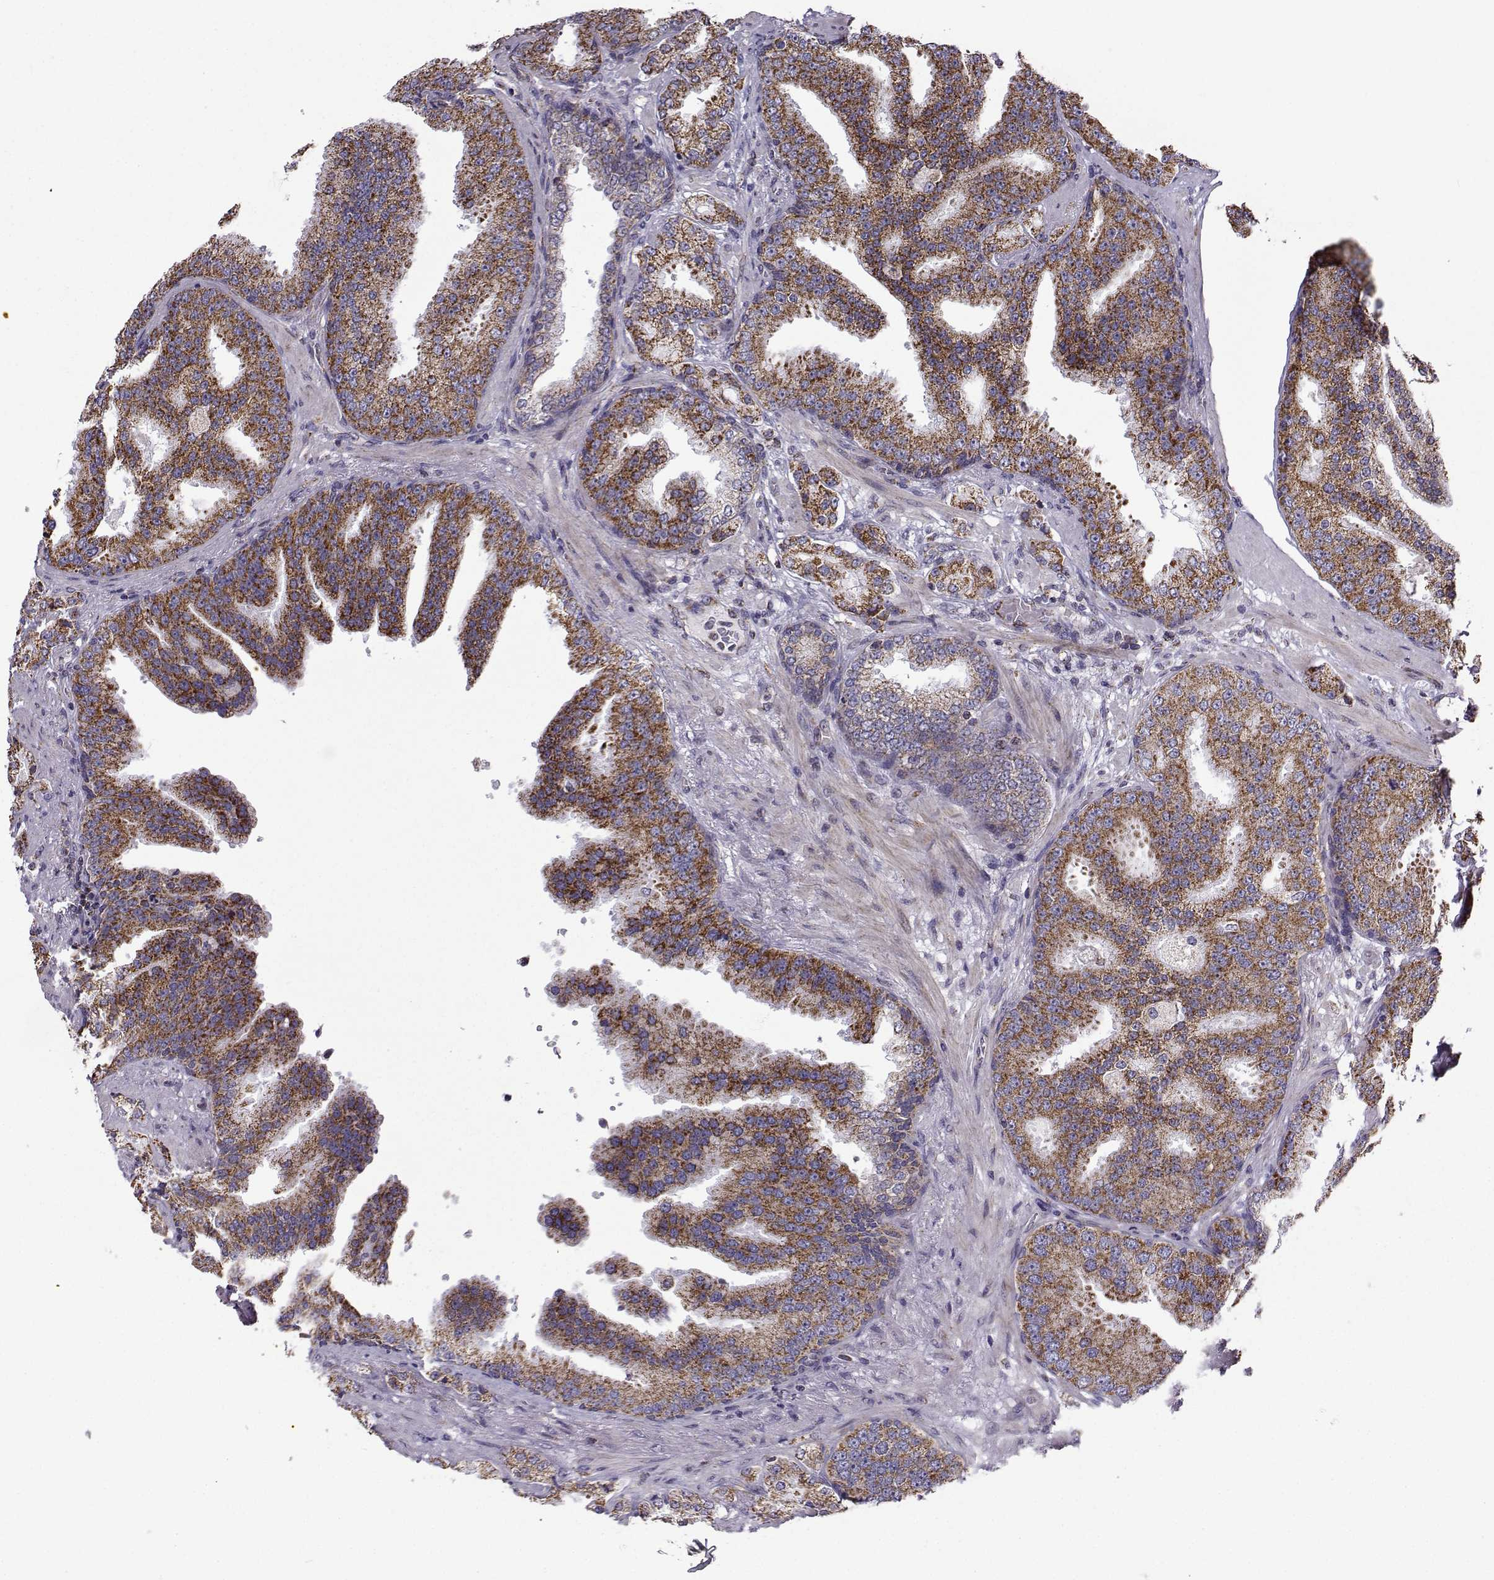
{"staining": {"intensity": "strong", "quantity": ">75%", "location": "cytoplasmic/membranous"}, "tissue": "prostate cancer", "cell_type": "Tumor cells", "image_type": "cancer", "snomed": [{"axis": "morphology", "description": "Adenocarcinoma, Low grade"}, {"axis": "topography", "description": "Prostate"}], "caption": "Prostate adenocarcinoma (low-grade) tissue demonstrates strong cytoplasmic/membranous positivity in approximately >75% of tumor cells, visualized by immunohistochemistry.", "gene": "NECAB3", "patient": {"sex": "male", "age": 68}}